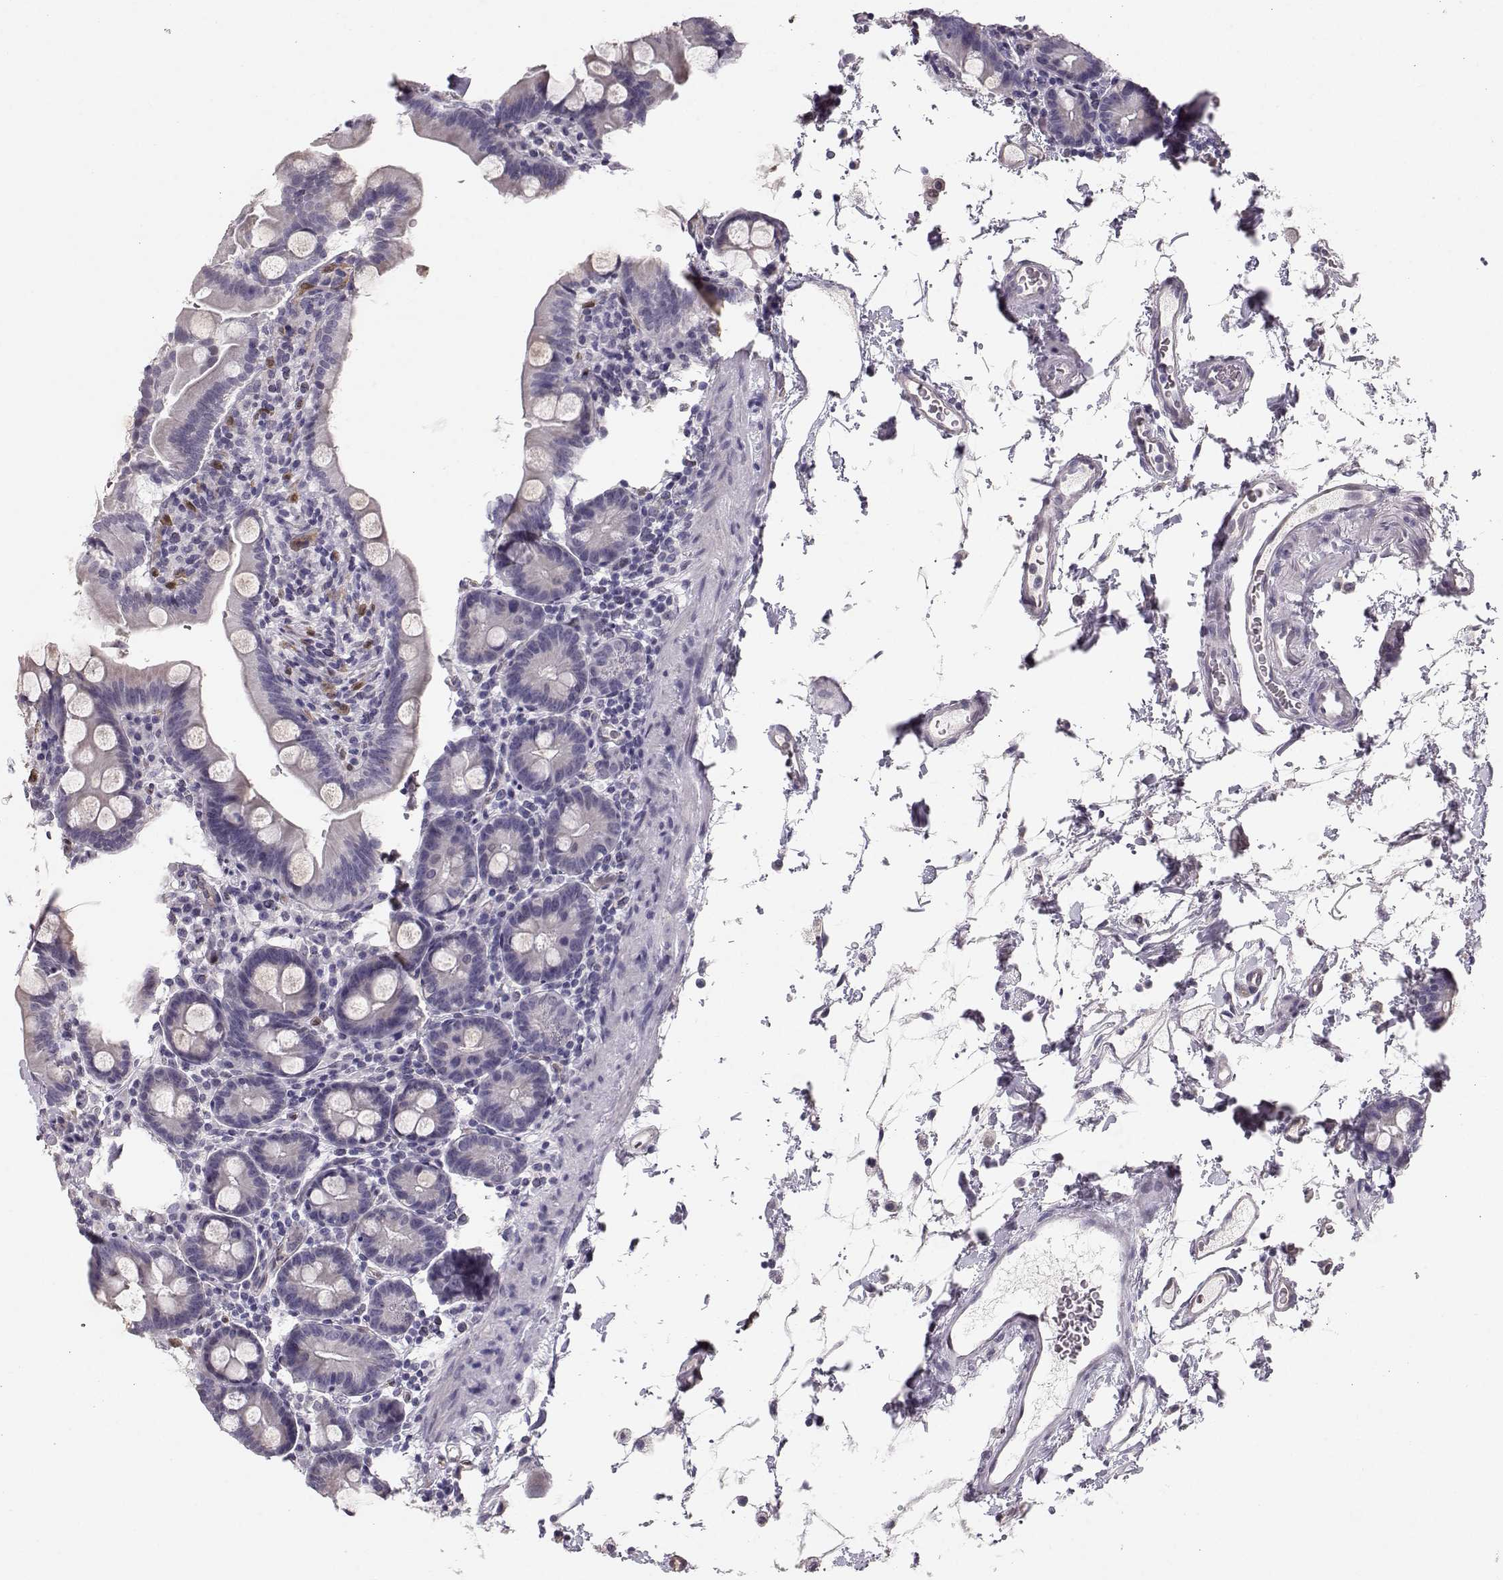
{"staining": {"intensity": "weak", "quantity": "<25%", "location": "cytoplasmic/membranous"}, "tissue": "small intestine", "cell_type": "Glandular cells", "image_type": "normal", "snomed": [{"axis": "morphology", "description": "Normal tissue, NOS"}, {"axis": "topography", "description": "Small intestine"}], "caption": "Protein analysis of benign small intestine reveals no significant positivity in glandular cells.", "gene": "POU1F1", "patient": {"sex": "female", "age": 44}}